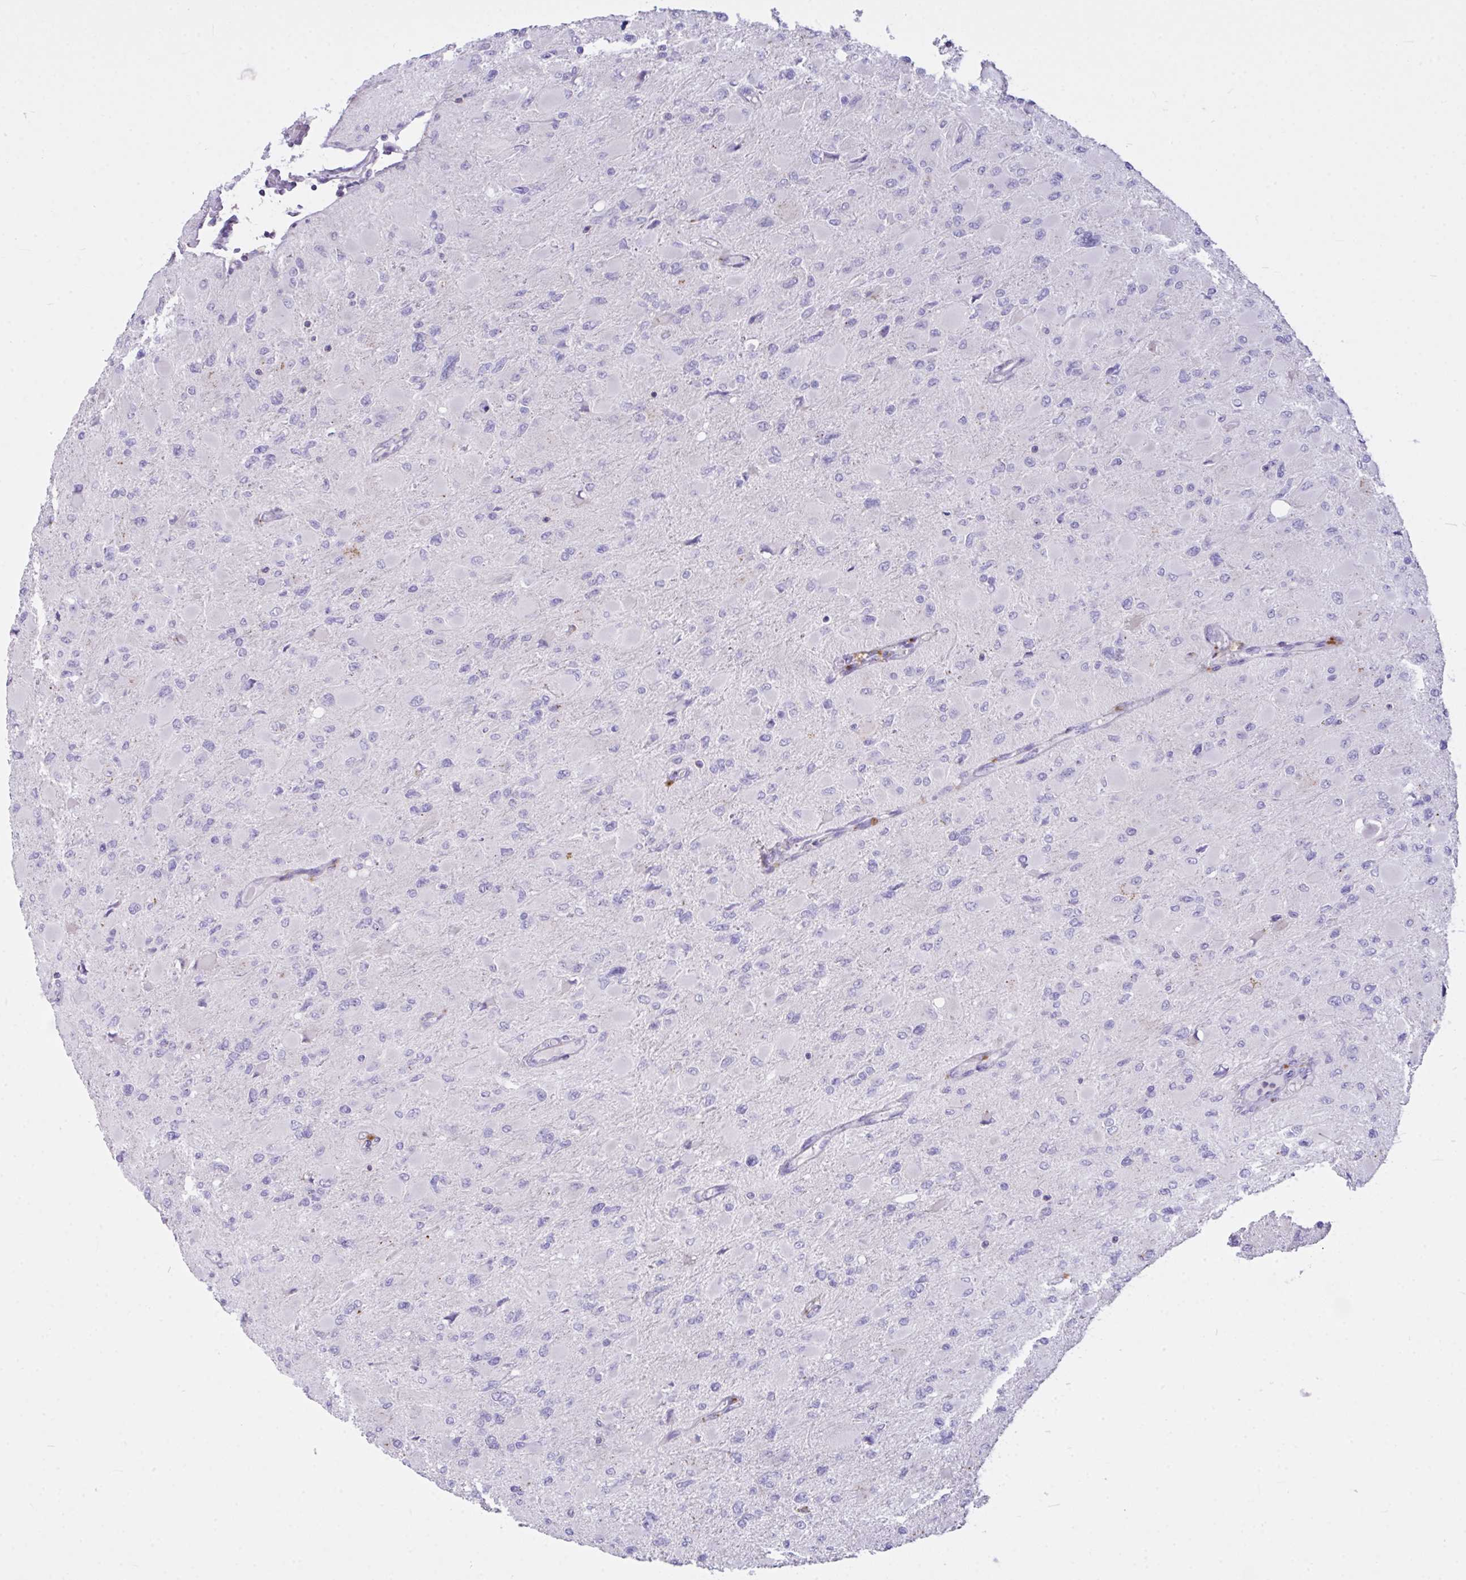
{"staining": {"intensity": "negative", "quantity": "none", "location": "none"}, "tissue": "glioma", "cell_type": "Tumor cells", "image_type": "cancer", "snomed": [{"axis": "morphology", "description": "Glioma, malignant, High grade"}, {"axis": "topography", "description": "Cerebral cortex"}], "caption": "Histopathology image shows no protein expression in tumor cells of glioma tissue.", "gene": "D2HGDH", "patient": {"sex": "female", "age": 36}}